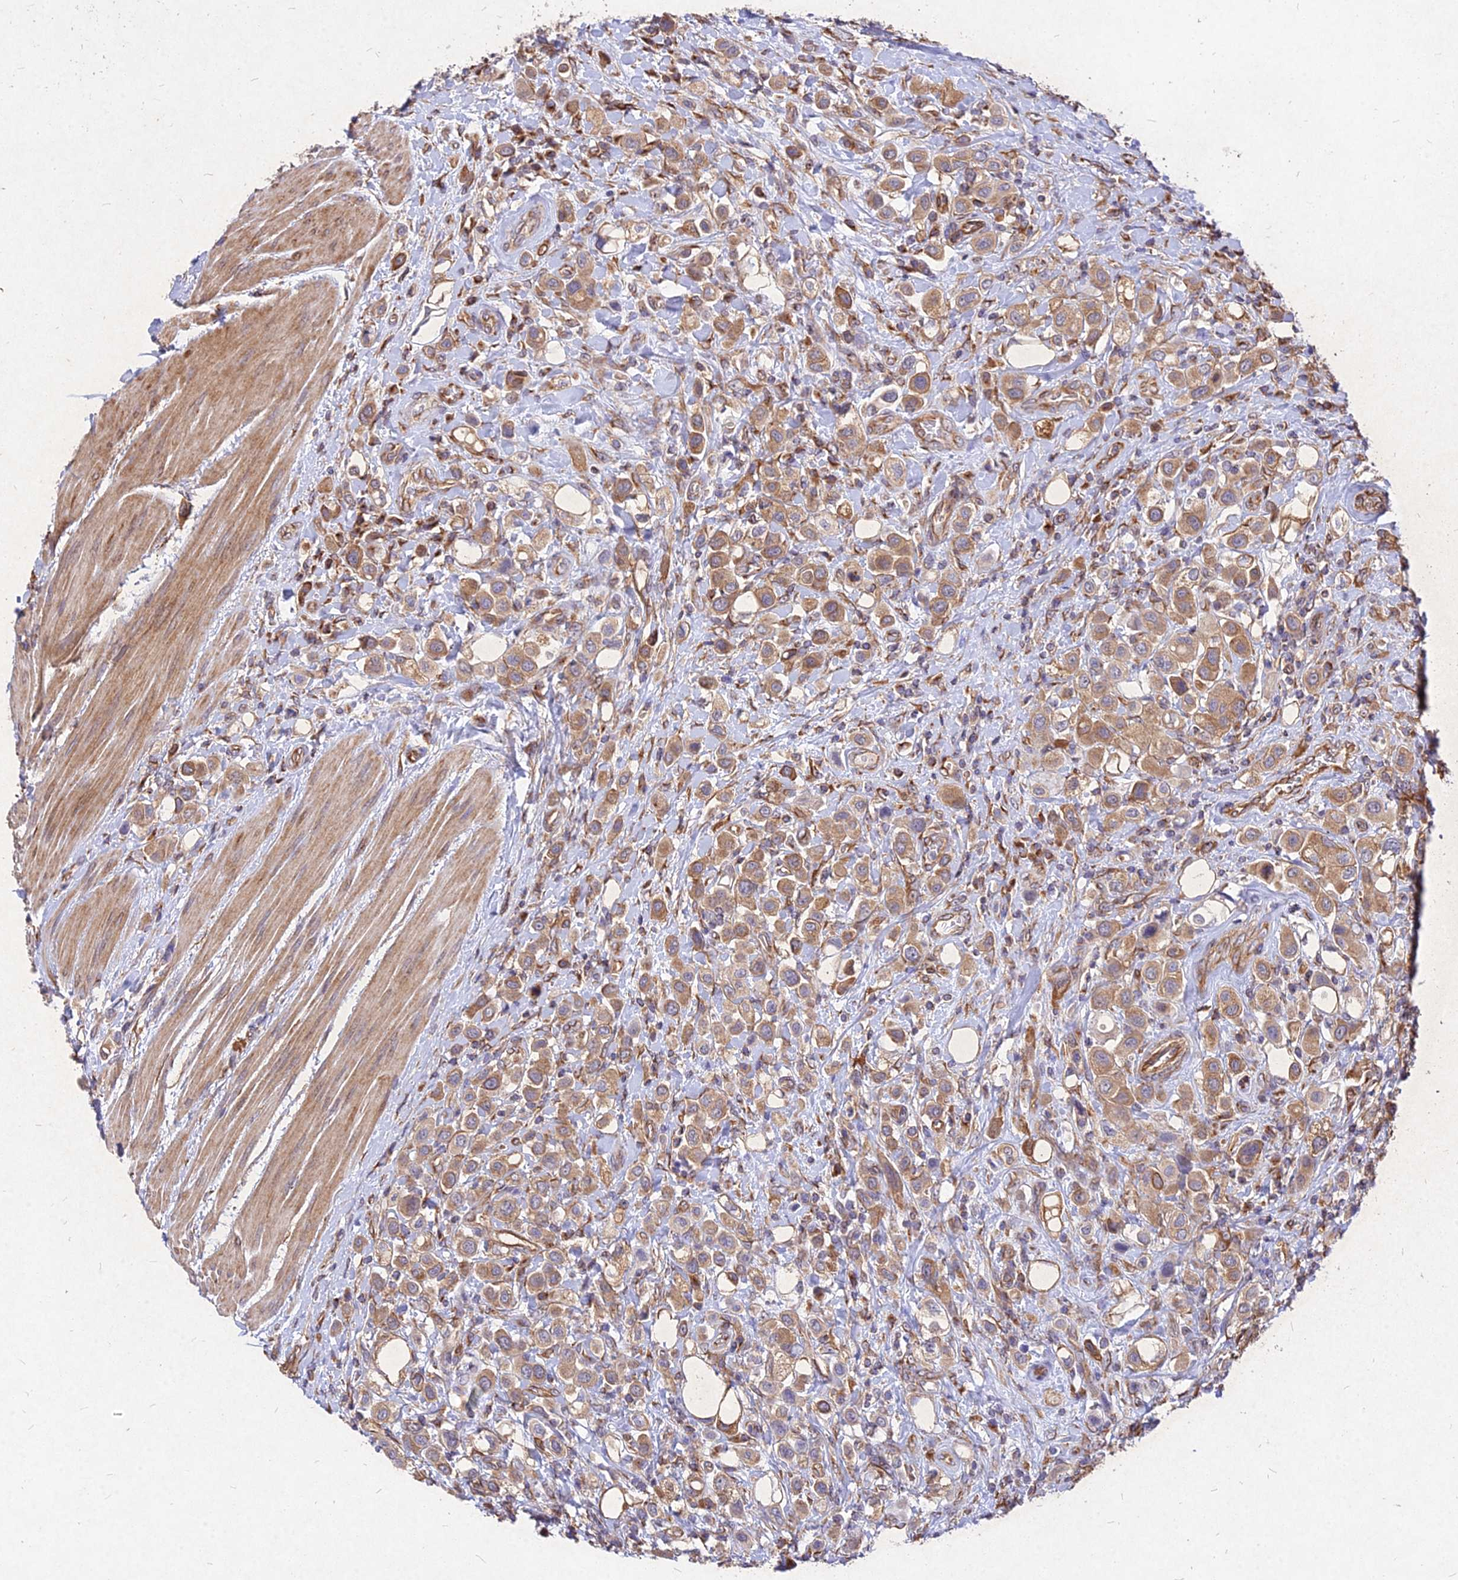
{"staining": {"intensity": "moderate", "quantity": ">75%", "location": "cytoplasmic/membranous"}, "tissue": "urothelial cancer", "cell_type": "Tumor cells", "image_type": "cancer", "snomed": [{"axis": "morphology", "description": "Urothelial carcinoma, High grade"}, {"axis": "topography", "description": "Urinary bladder"}], "caption": "Moderate cytoplasmic/membranous protein staining is seen in approximately >75% of tumor cells in urothelial cancer. Ihc stains the protein in brown and the nuclei are stained blue.", "gene": "SKA1", "patient": {"sex": "male", "age": 50}}